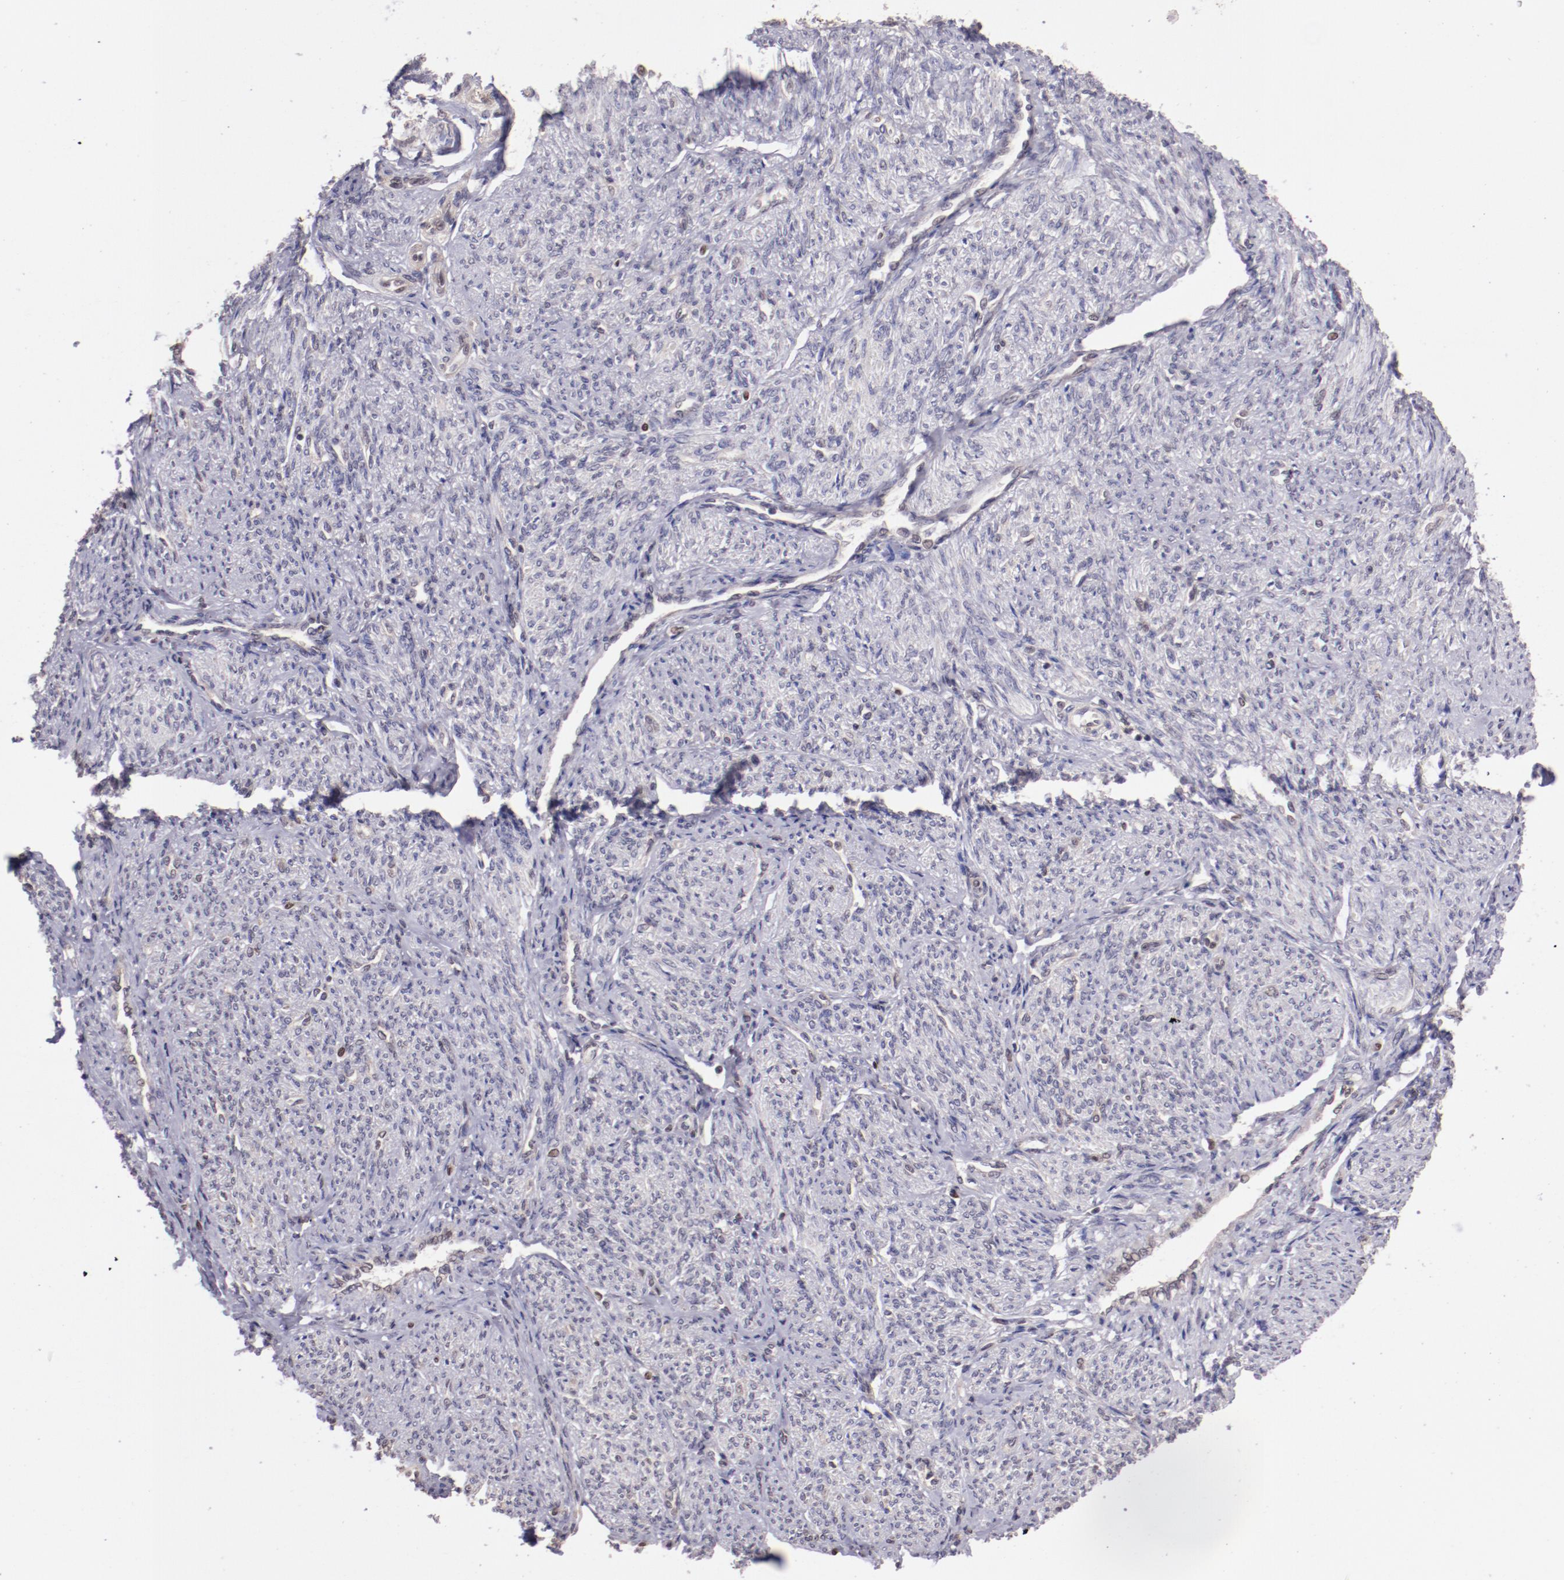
{"staining": {"intensity": "weak", "quantity": ">75%", "location": "cytoplasmic/membranous"}, "tissue": "smooth muscle", "cell_type": "Smooth muscle cells", "image_type": "normal", "snomed": [{"axis": "morphology", "description": "Normal tissue, NOS"}, {"axis": "topography", "description": "Smooth muscle"}], "caption": "Protein staining by immunohistochemistry (IHC) displays weak cytoplasmic/membranous staining in approximately >75% of smooth muscle cells in benign smooth muscle.", "gene": "ELF1", "patient": {"sex": "female", "age": 65}}